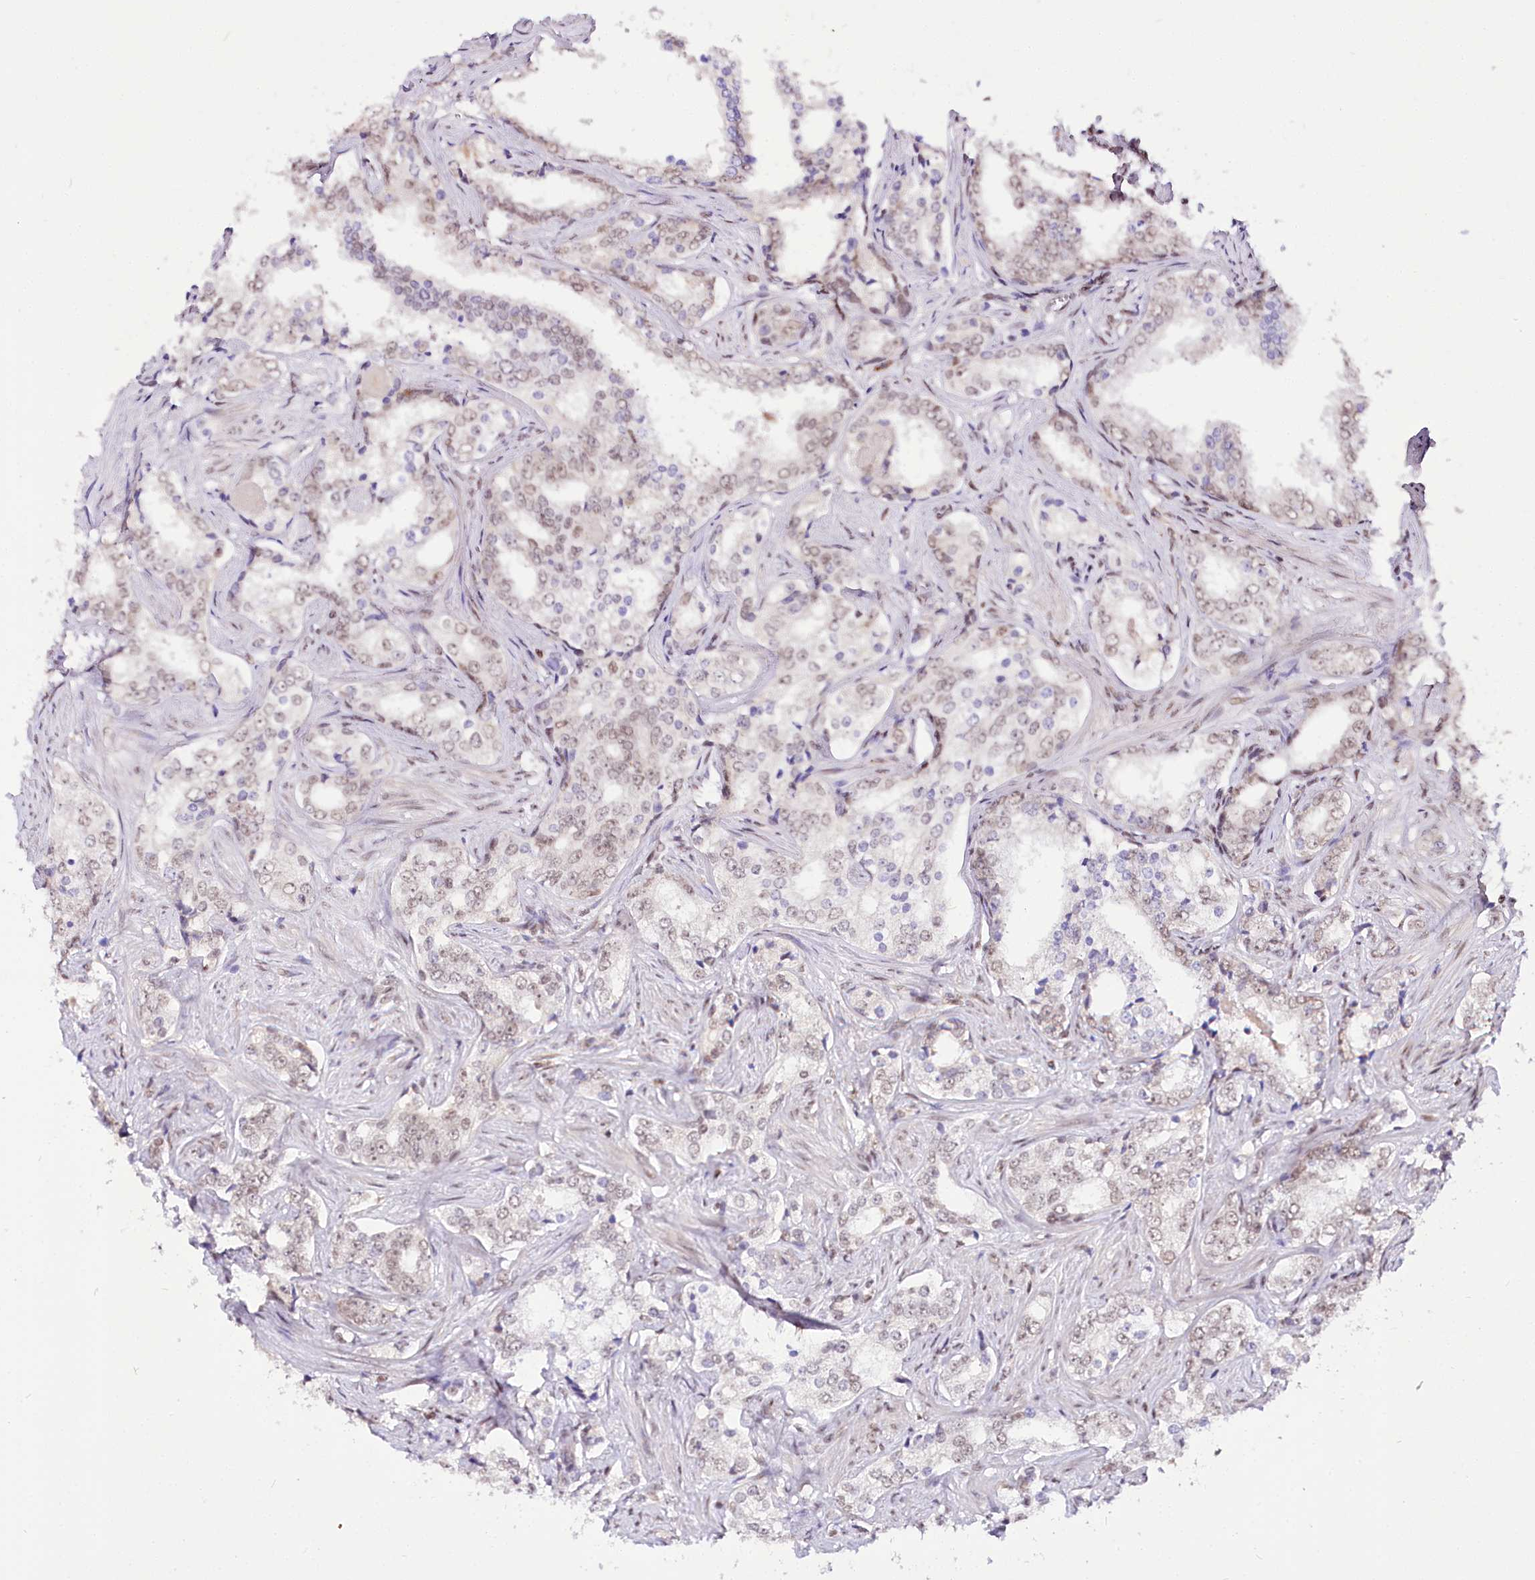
{"staining": {"intensity": "weak", "quantity": "25%-75%", "location": "nuclear"}, "tissue": "prostate cancer", "cell_type": "Tumor cells", "image_type": "cancer", "snomed": [{"axis": "morphology", "description": "Adenocarcinoma, High grade"}, {"axis": "topography", "description": "Prostate"}], "caption": "The immunohistochemical stain shows weak nuclear staining in tumor cells of prostate high-grade adenocarcinoma tissue. Immunohistochemistry stains the protein in brown and the nuclei are stained blue.", "gene": "POLA2", "patient": {"sex": "male", "age": 66}}